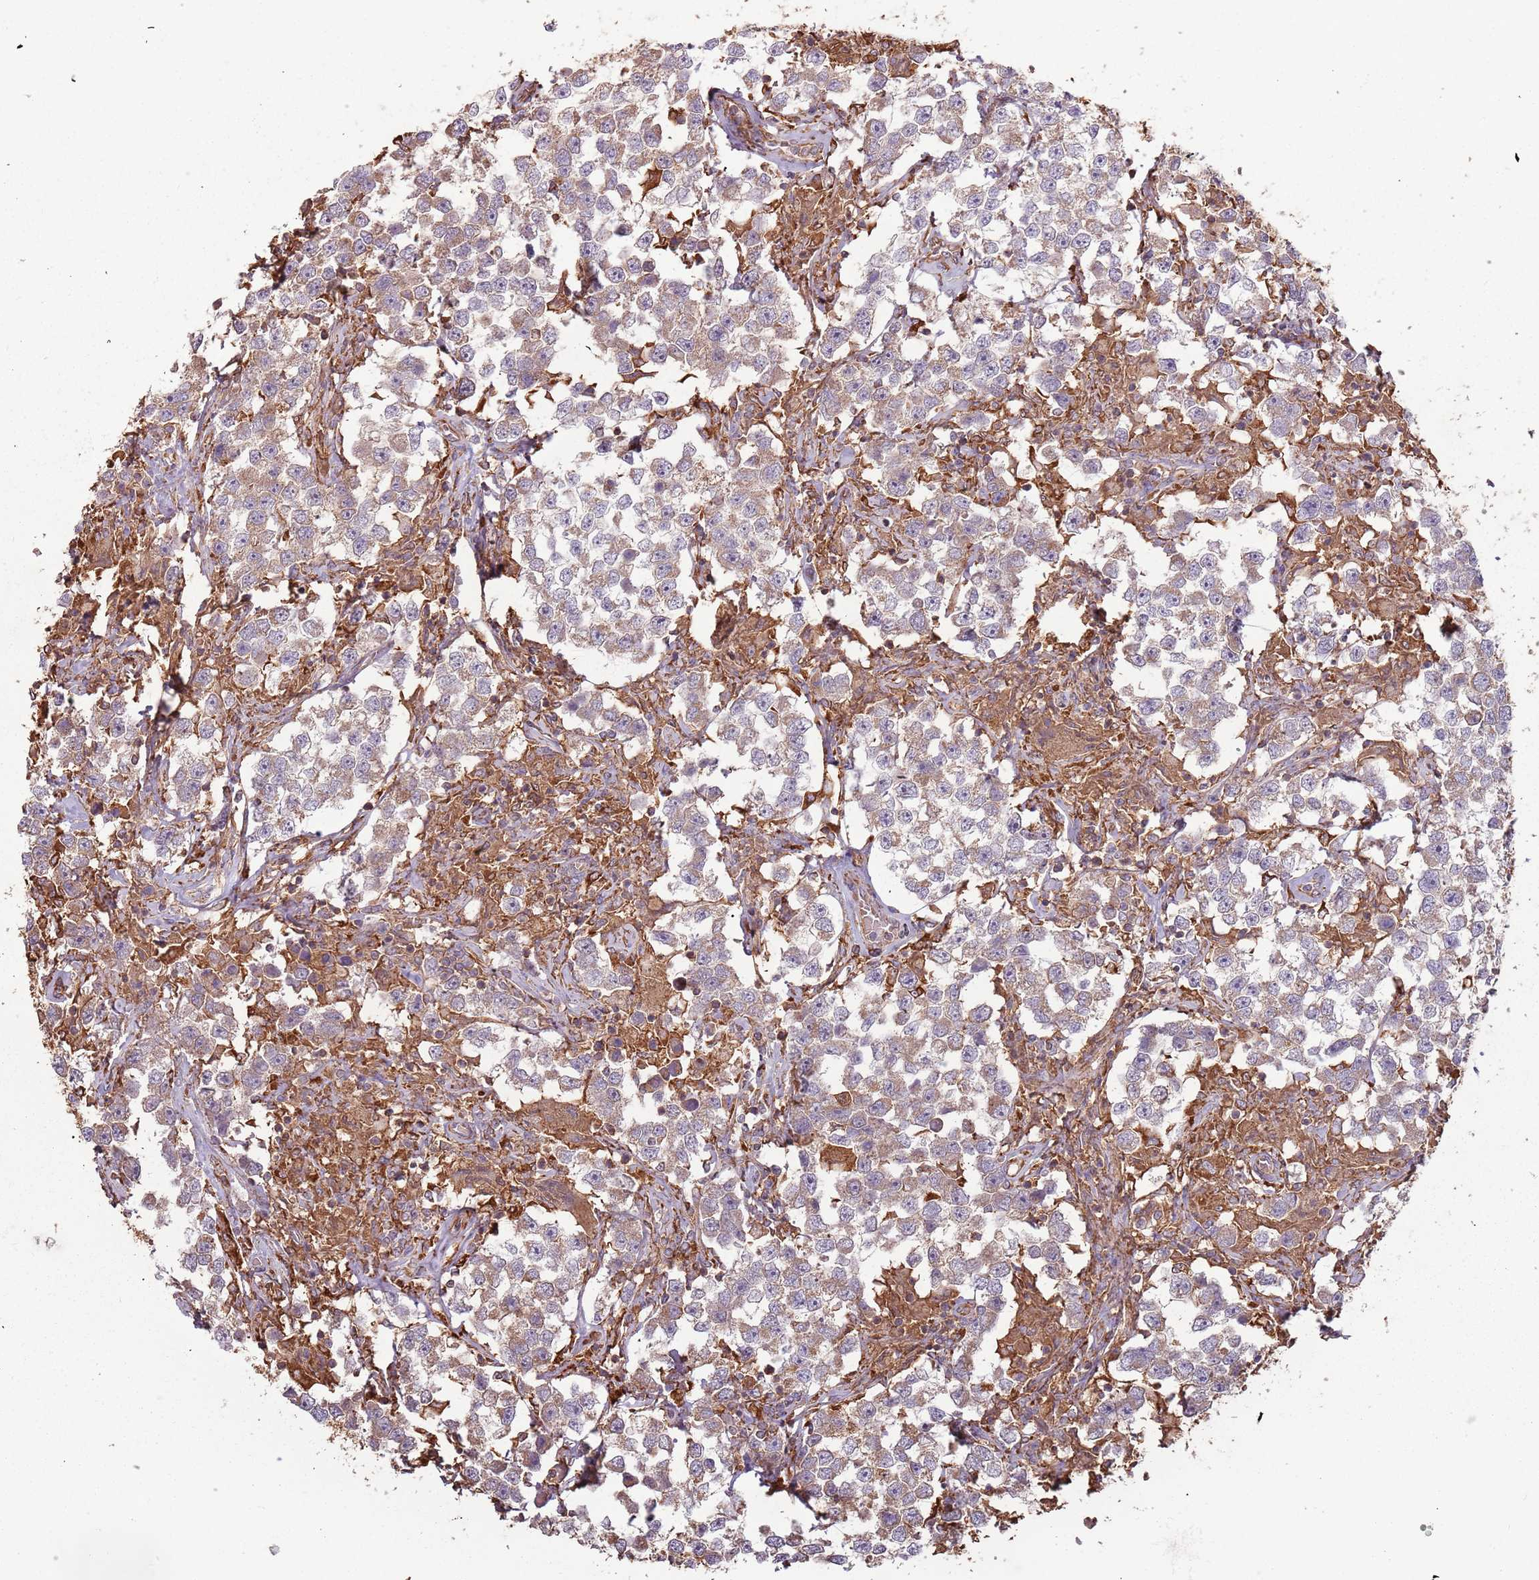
{"staining": {"intensity": "weak", "quantity": "25%-75%", "location": "cytoplasmic/membranous"}, "tissue": "testis cancer", "cell_type": "Tumor cells", "image_type": "cancer", "snomed": [{"axis": "morphology", "description": "Seminoma, NOS"}, {"axis": "topography", "description": "Testis"}], "caption": "A histopathology image of human testis cancer stained for a protein demonstrates weak cytoplasmic/membranous brown staining in tumor cells.", "gene": "ATOSB", "patient": {"sex": "male", "age": 46}}